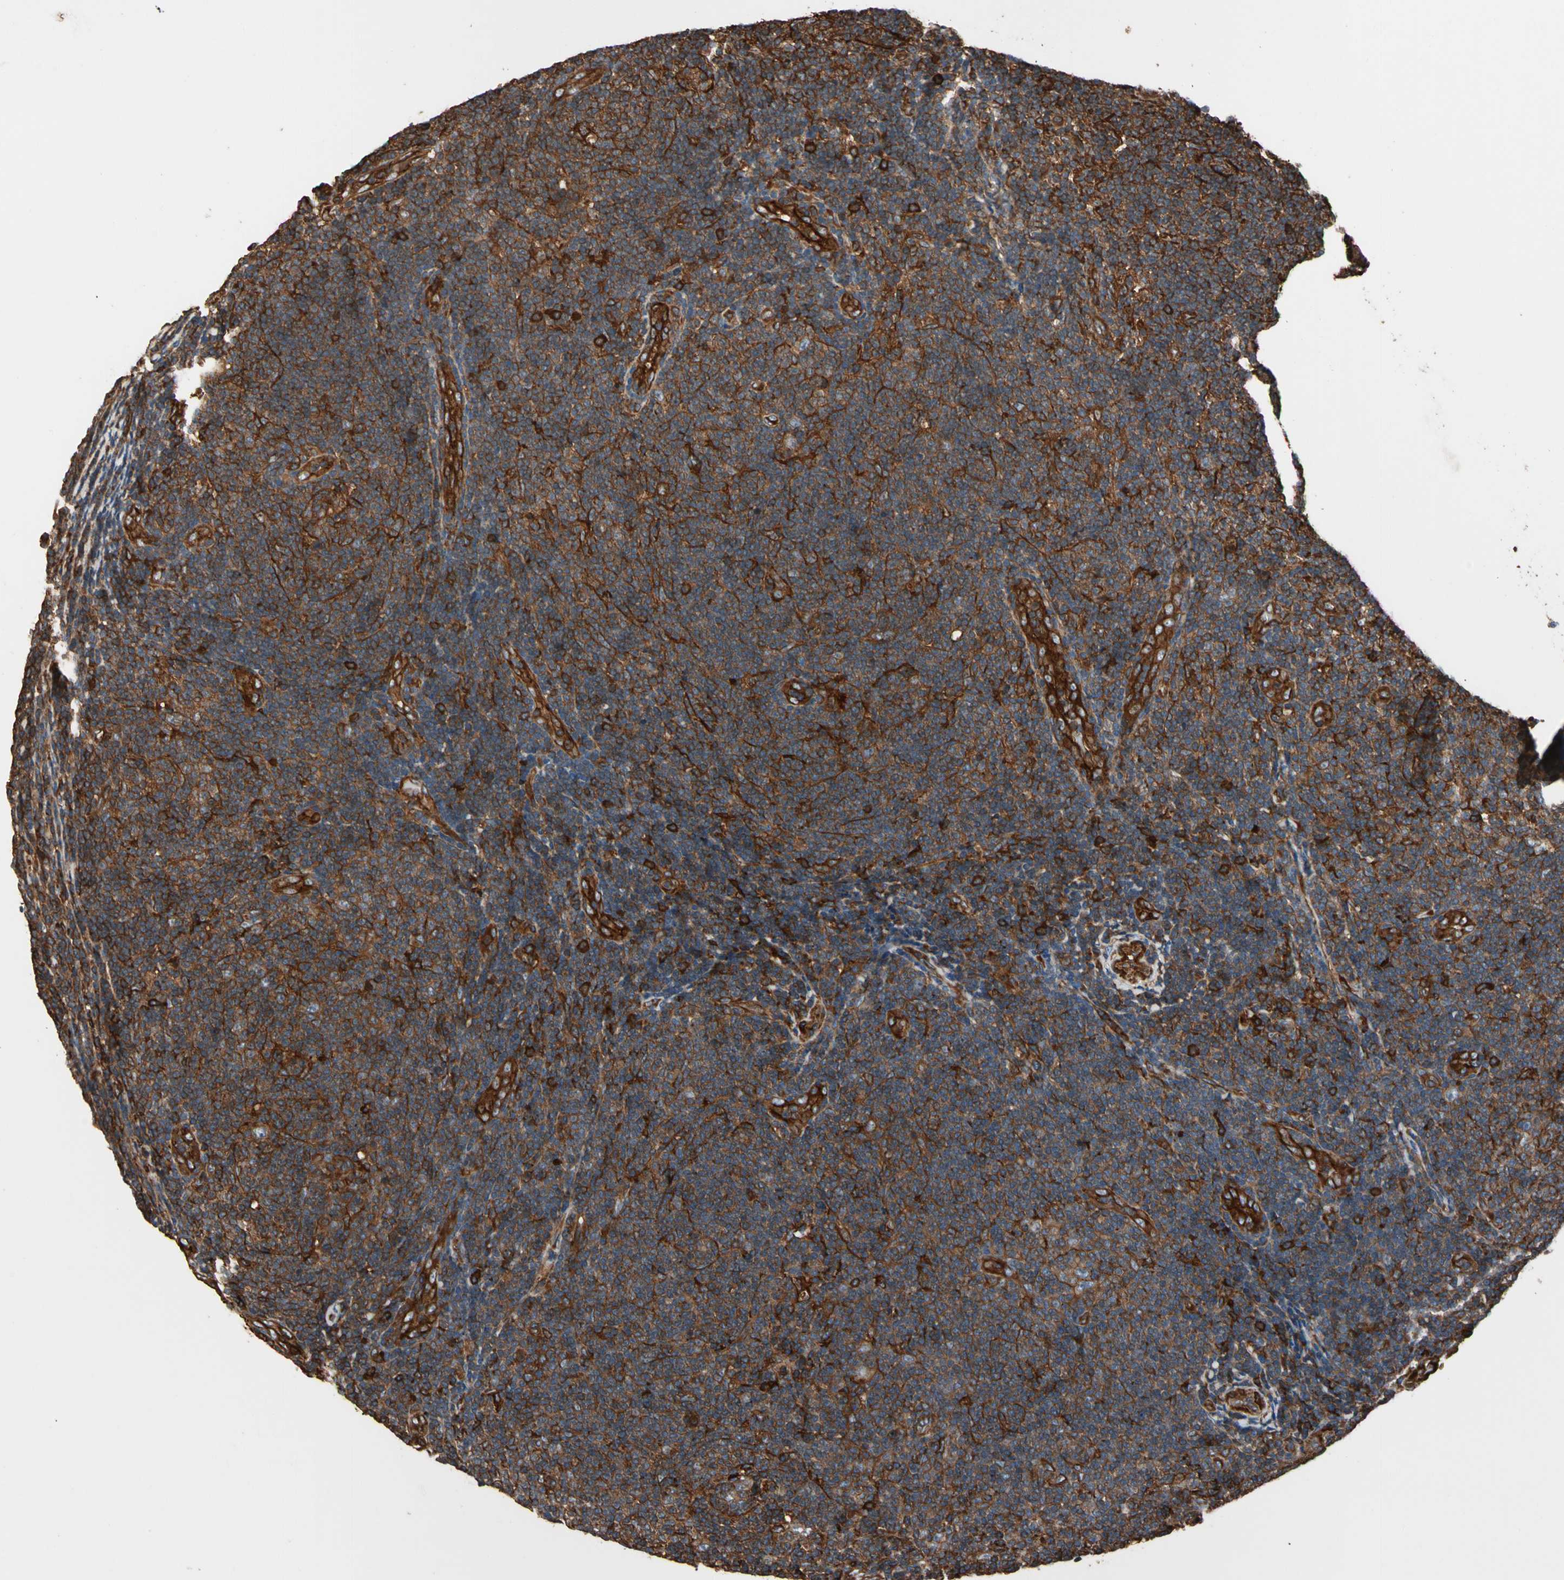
{"staining": {"intensity": "strong", "quantity": ">75%", "location": "cytoplasmic/membranous"}, "tissue": "lymphoma", "cell_type": "Tumor cells", "image_type": "cancer", "snomed": [{"axis": "morphology", "description": "Malignant lymphoma, non-Hodgkin's type, Low grade"}, {"axis": "topography", "description": "Lymph node"}], "caption": "Malignant lymphoma, non-Hodgkin's type (low-grade) was stained to show a protein in brown. There is high levels of strong cytoplasmic/membranous positivity in approximately >75% of tumor cells.", "gene": "AGBL2", "patient": {"sex": "male", "age": 83}}